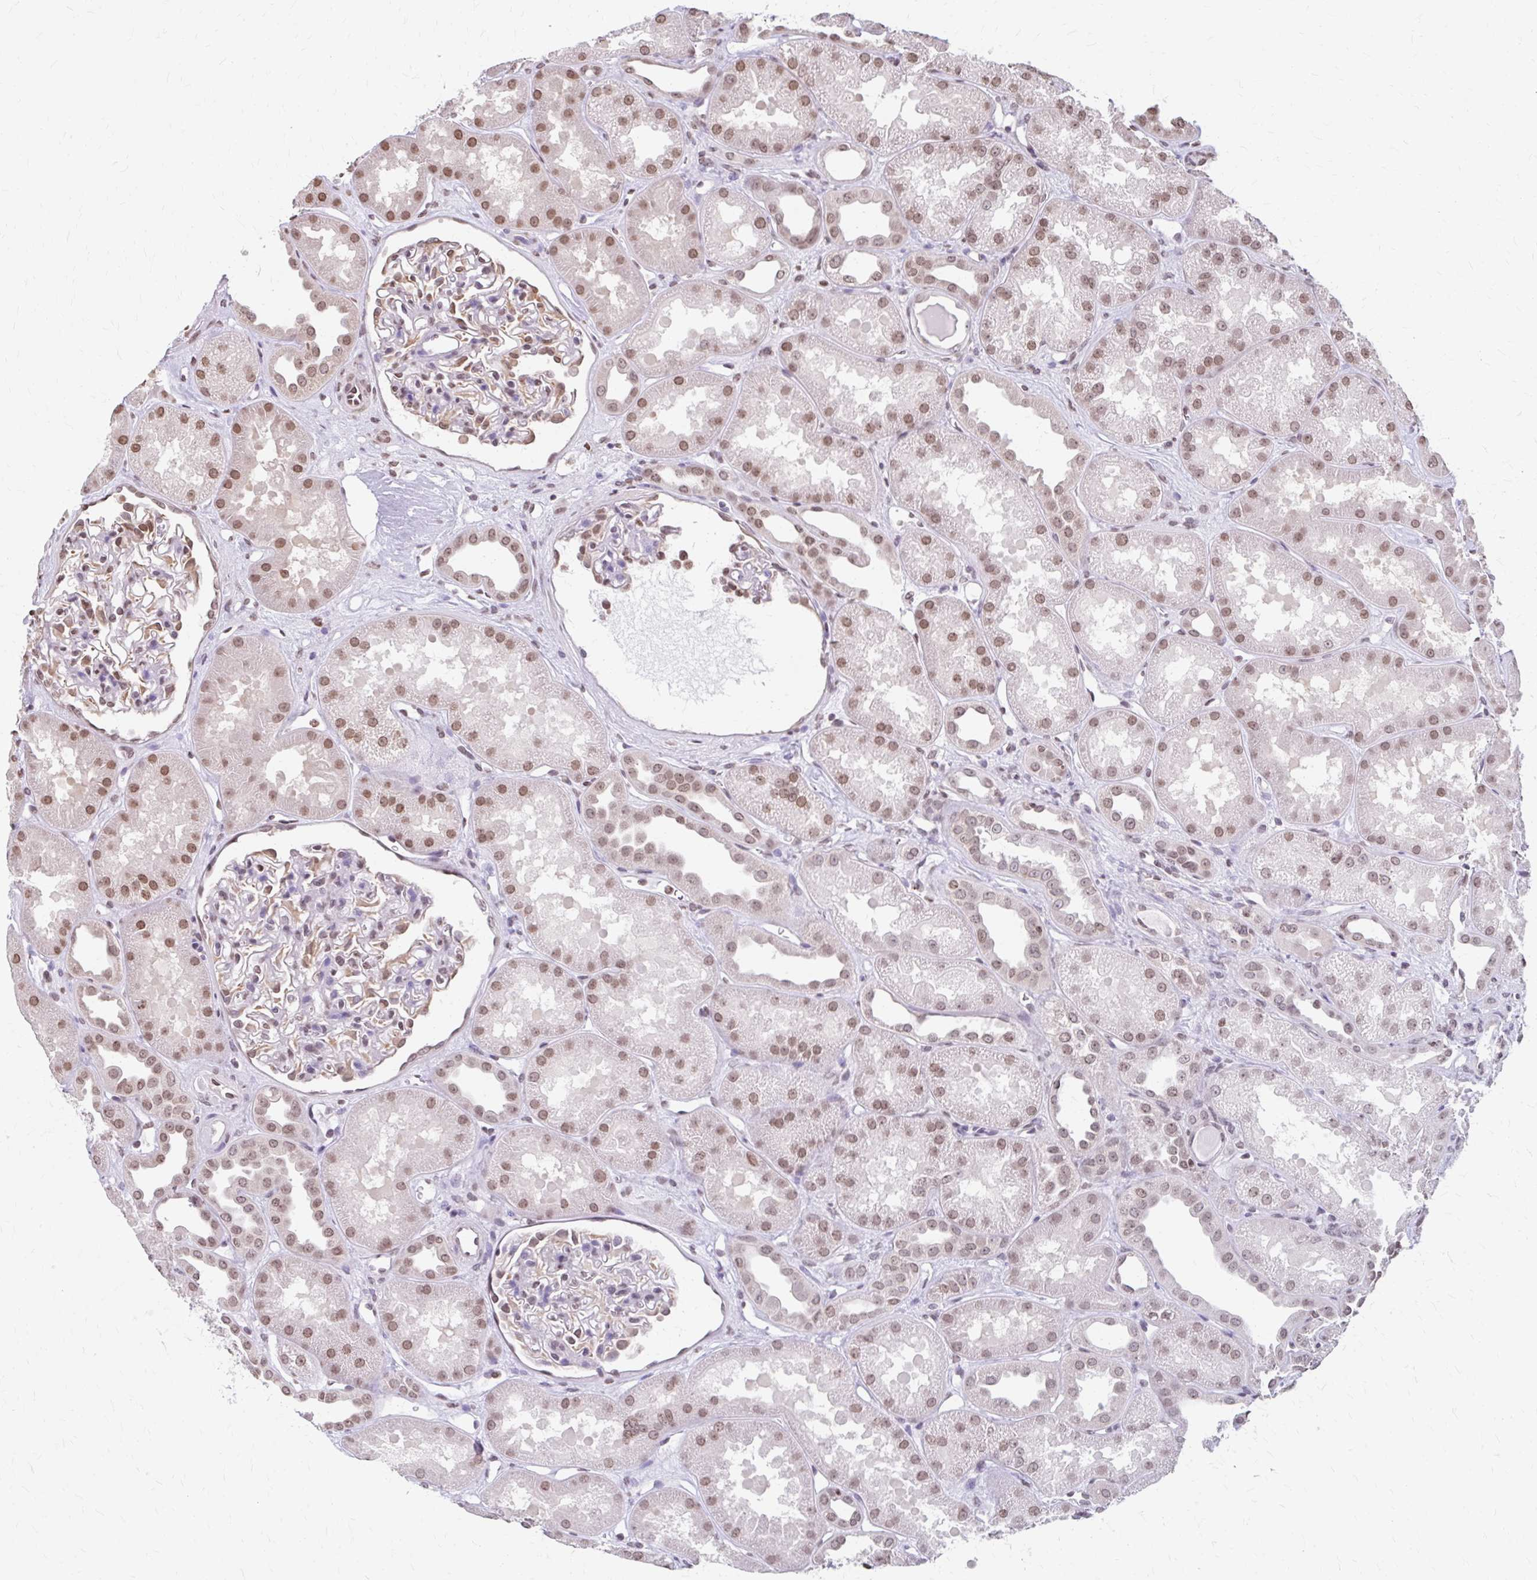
{"staining": {"intensity": "moderate", "quantity": "25%-75%", "location": "nuclear"}, "tissue": "kidney", "cell_type": "Cells in glomeruli", "image_type": "normal", "snomed": [{"axis": "morphology", "description": "Normal tissue, NOS"}, {"axis": "topography", "description": "Kidney"}], "caption": "Brown immunohistochemical staining in unremarkable kidney exhibits moderate nuclear positivity in about 25%-75% of cells in glomeruli. Immunohistochemistry (ihc) stains the protein in brown and the nuclei are stained blue.", "gene": "ORC3", "patient": {"sex": "male", "age": 61}}